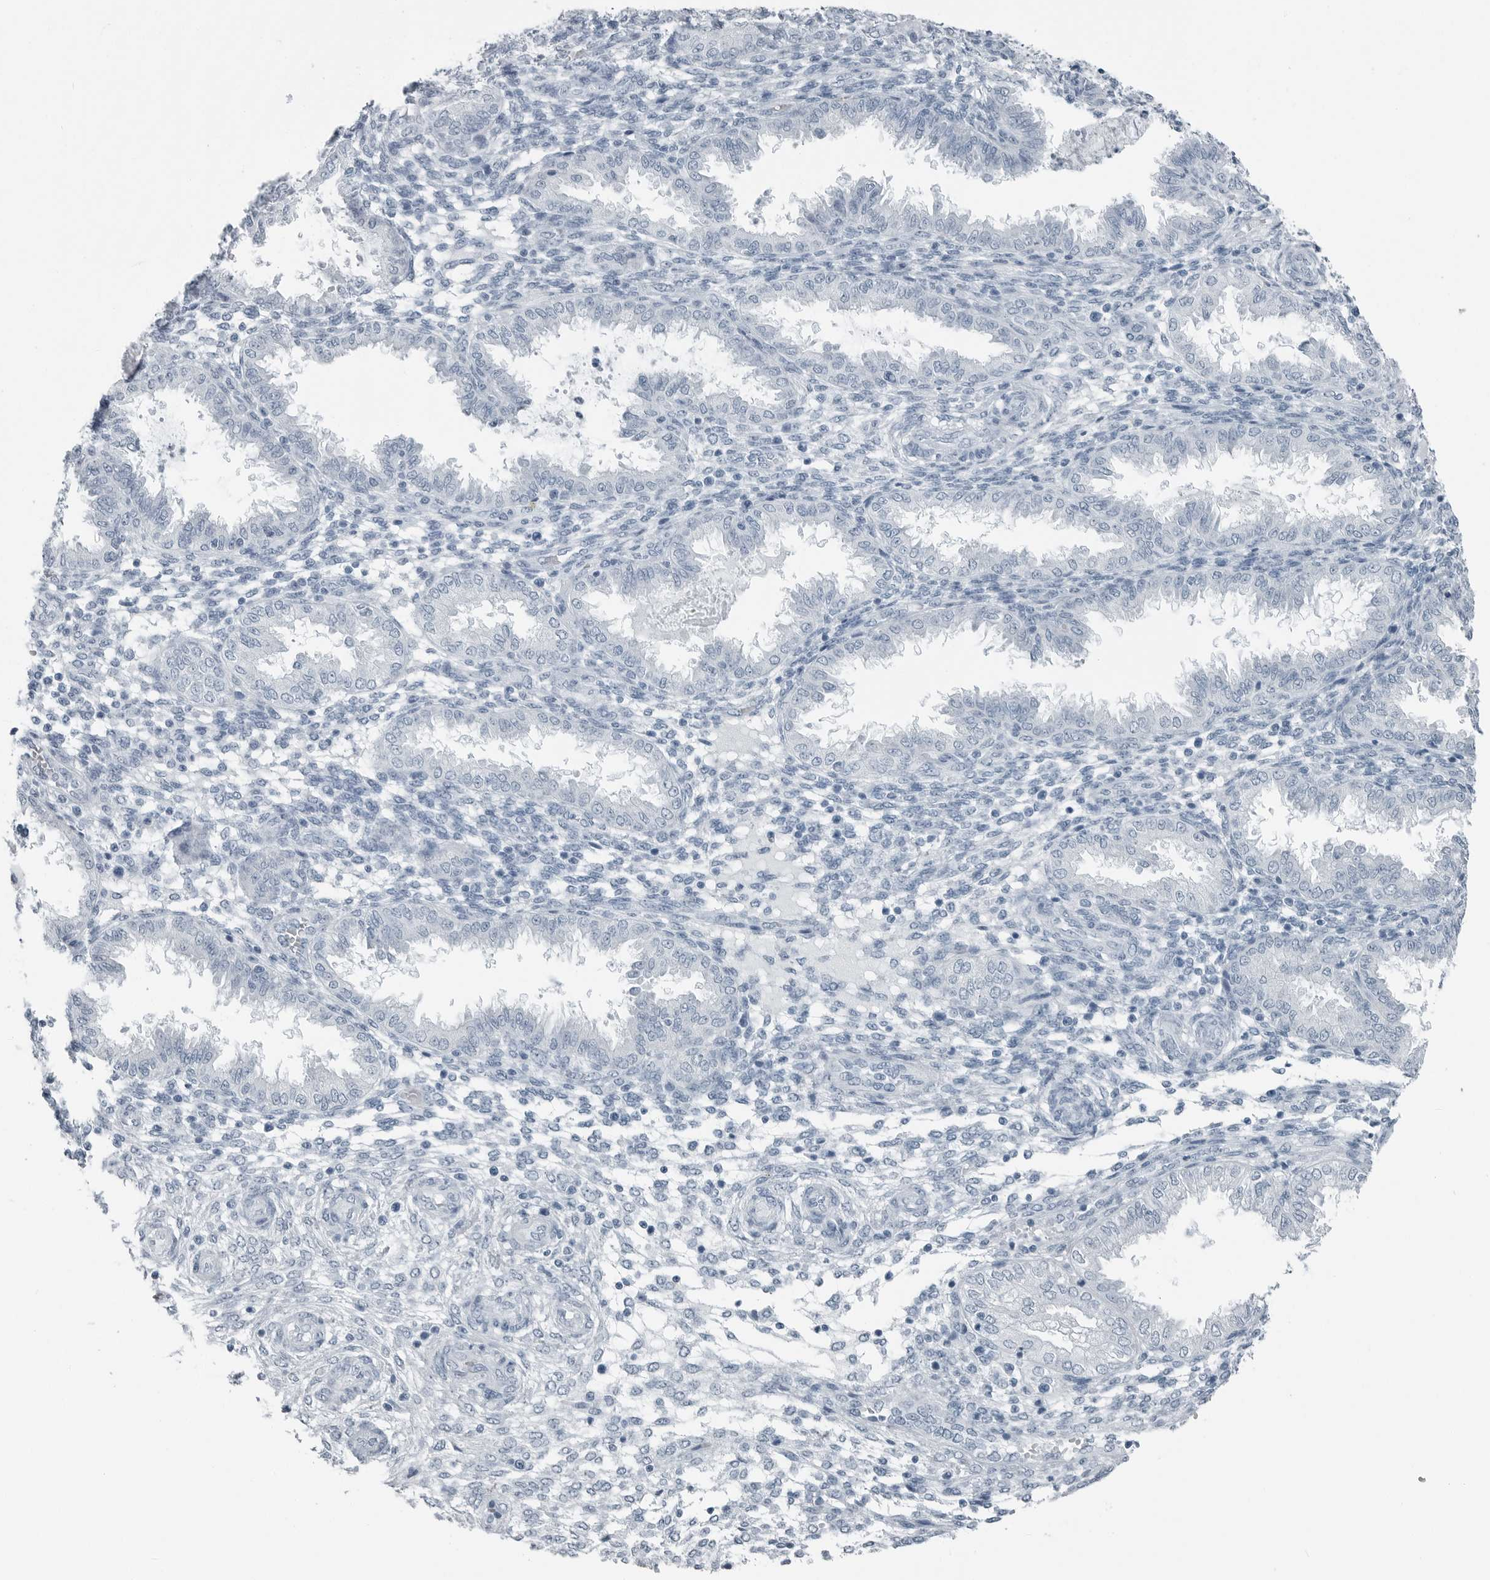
{"staining": {"intensity": "negative", "quantity": "none", "location": "none"}, "tissue": "endometrium", "cell_type": "Cells in endometrial stroma", "image_type": "normal", "snomed": [{"axis": "morphology", "description": "Normal tissue, NOS"}, {"axis": "topography", "description": "Endometrium"}], "caption": "A high-resolution micrograph shows immunohistochemistry staining of normal endometrium, which demonstrates no significant staining in cells in endometrial stroma.", "gene": "FABP6", "patient": {"sex": "female", "age": 33}}